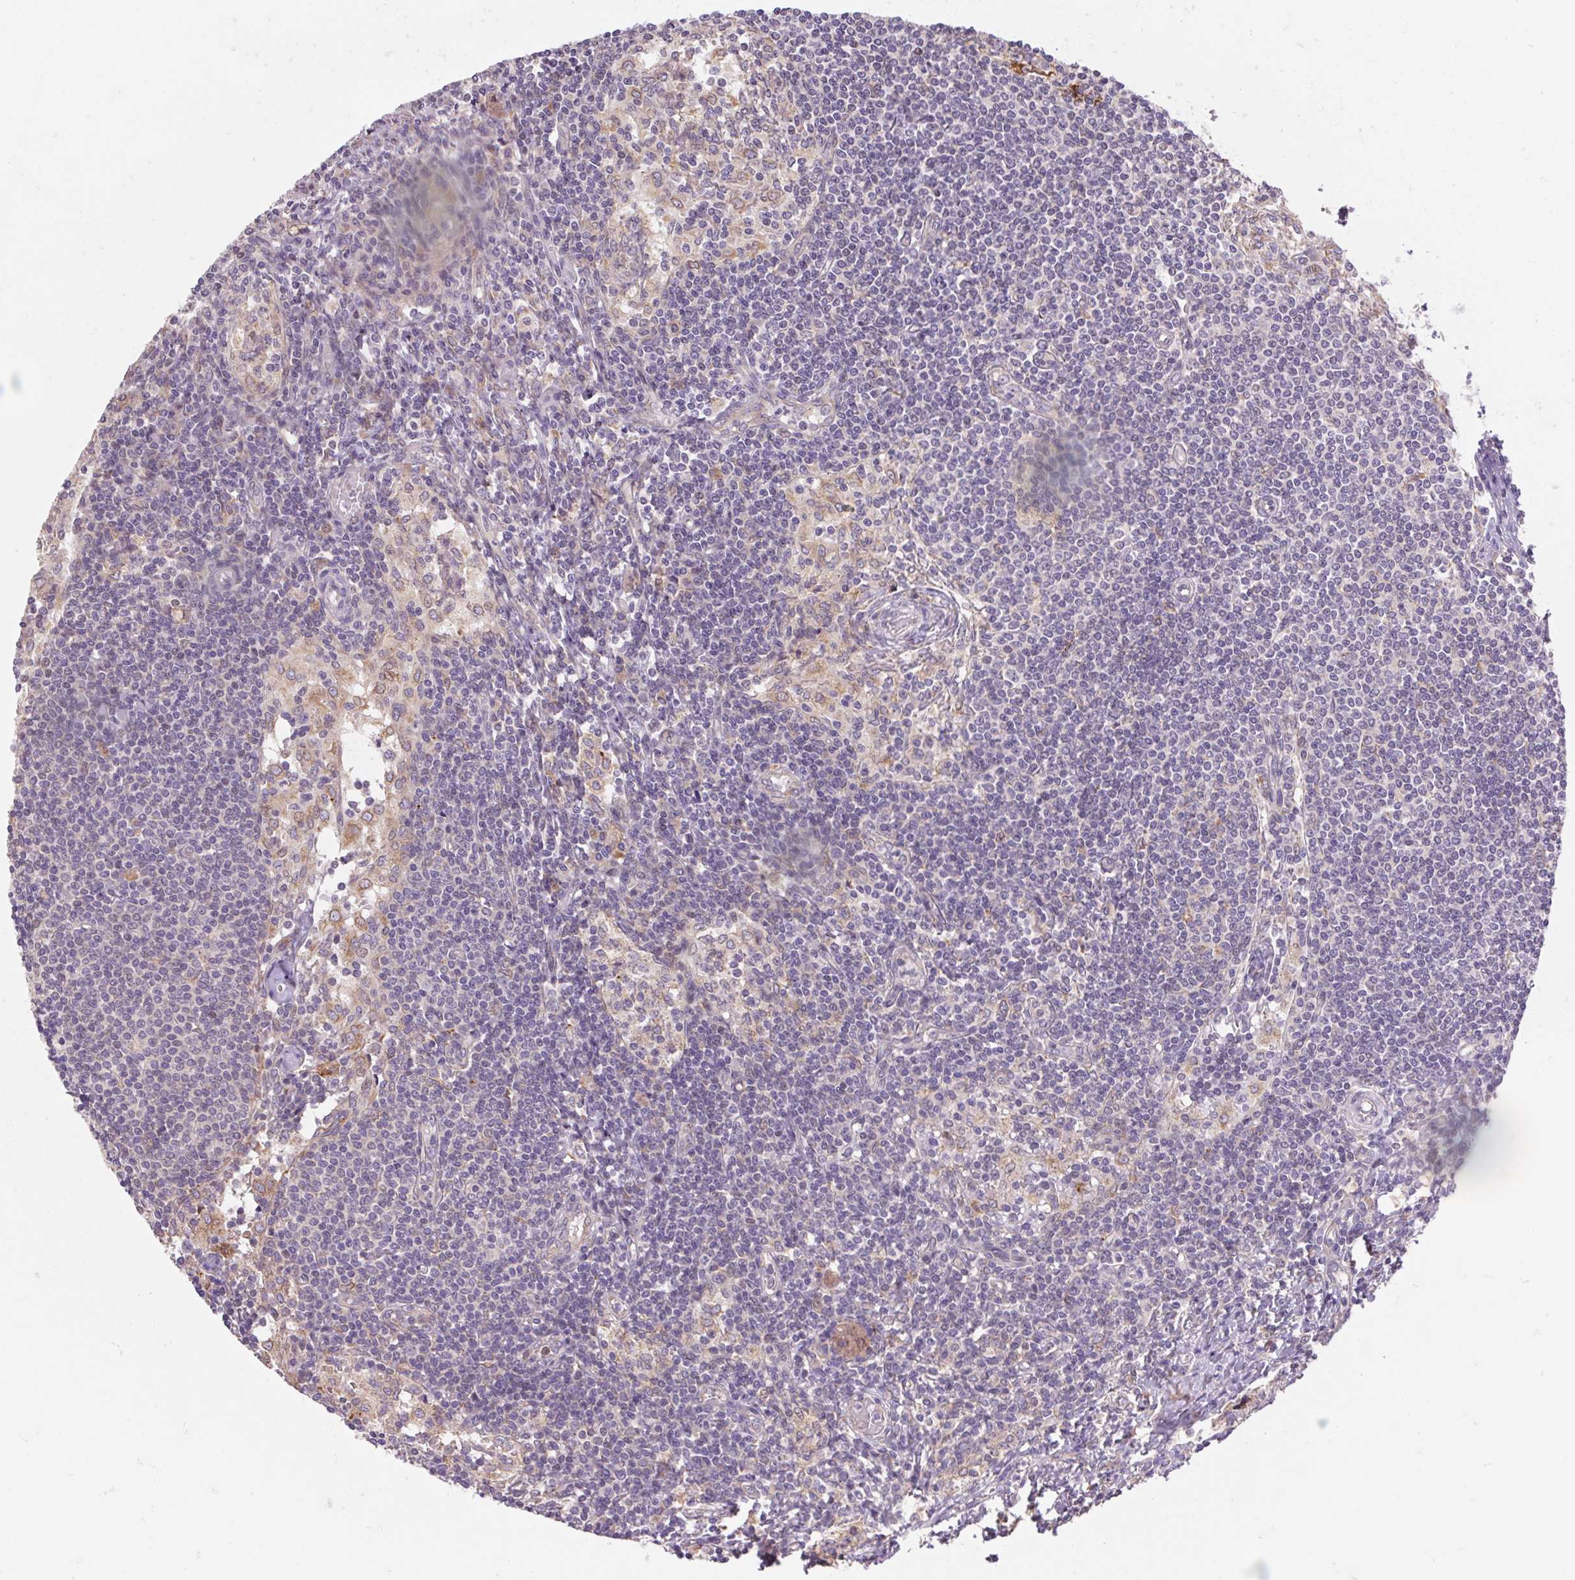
{"staining": {"intensity": "moderate", "quantity": "<25%", "location": "cytoplasmic/membranous"}, "tissue": "lymph node", "cell_type": "Germinal center cells", "image_type": "normal", "snomed": [{"axis": "morphology", "description": "Normal tissue, NOS"}, {"axis": "topography", "description": "Lymph node"}], "caption": "Immunohistochemical staining of unremarkable human lymph node reveals low levels of moderate cytoplasmic/membranous staining in about <25% of germinal center cells. The protein of interest is shown in brown color, while the nuclei are stained blue.", "gene": "KLHL20", "patient": {"sex": "female", "age": 69}}